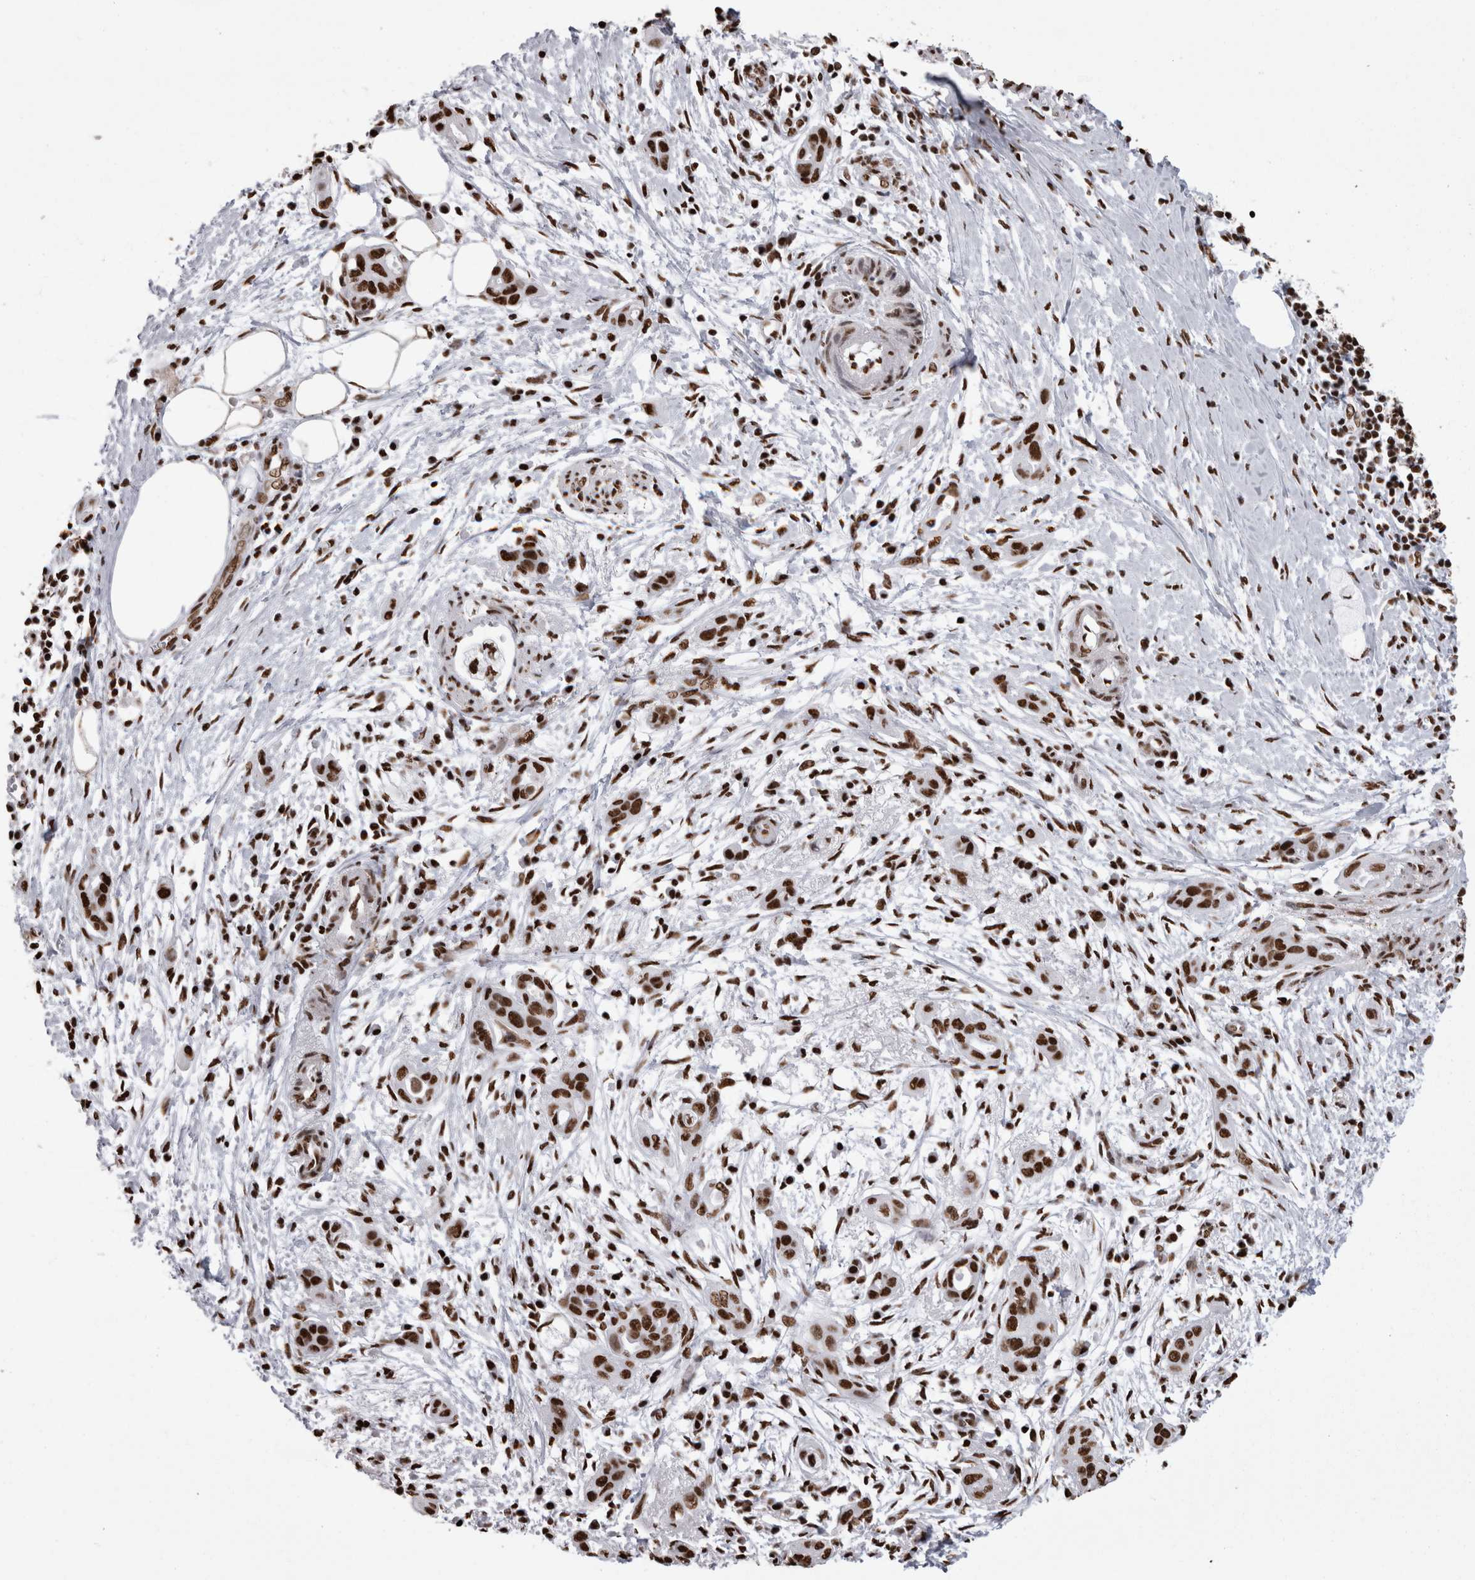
{"staining": {"intensity": "strong", "quantity": ">75%", "location": "nuclear"}, "tissue": "pancreatic cancer", "cell_type": "Tumor cells", "image_type": "cancer", "snomed": [{"axis": "morphology", "description": "Adenocarcinoma, NOS"}, {"axis": "topography", "description": "Pancreas"}], "caption": "A brown stain shows strong nuclear expression of a protein in pancreatic cancer tumor cells. Ihc stains the protein of interest in brown and the nuclei are stained blue.", "gene": "HNRNPM", "patient": {"sex": "male", "age": 59}}